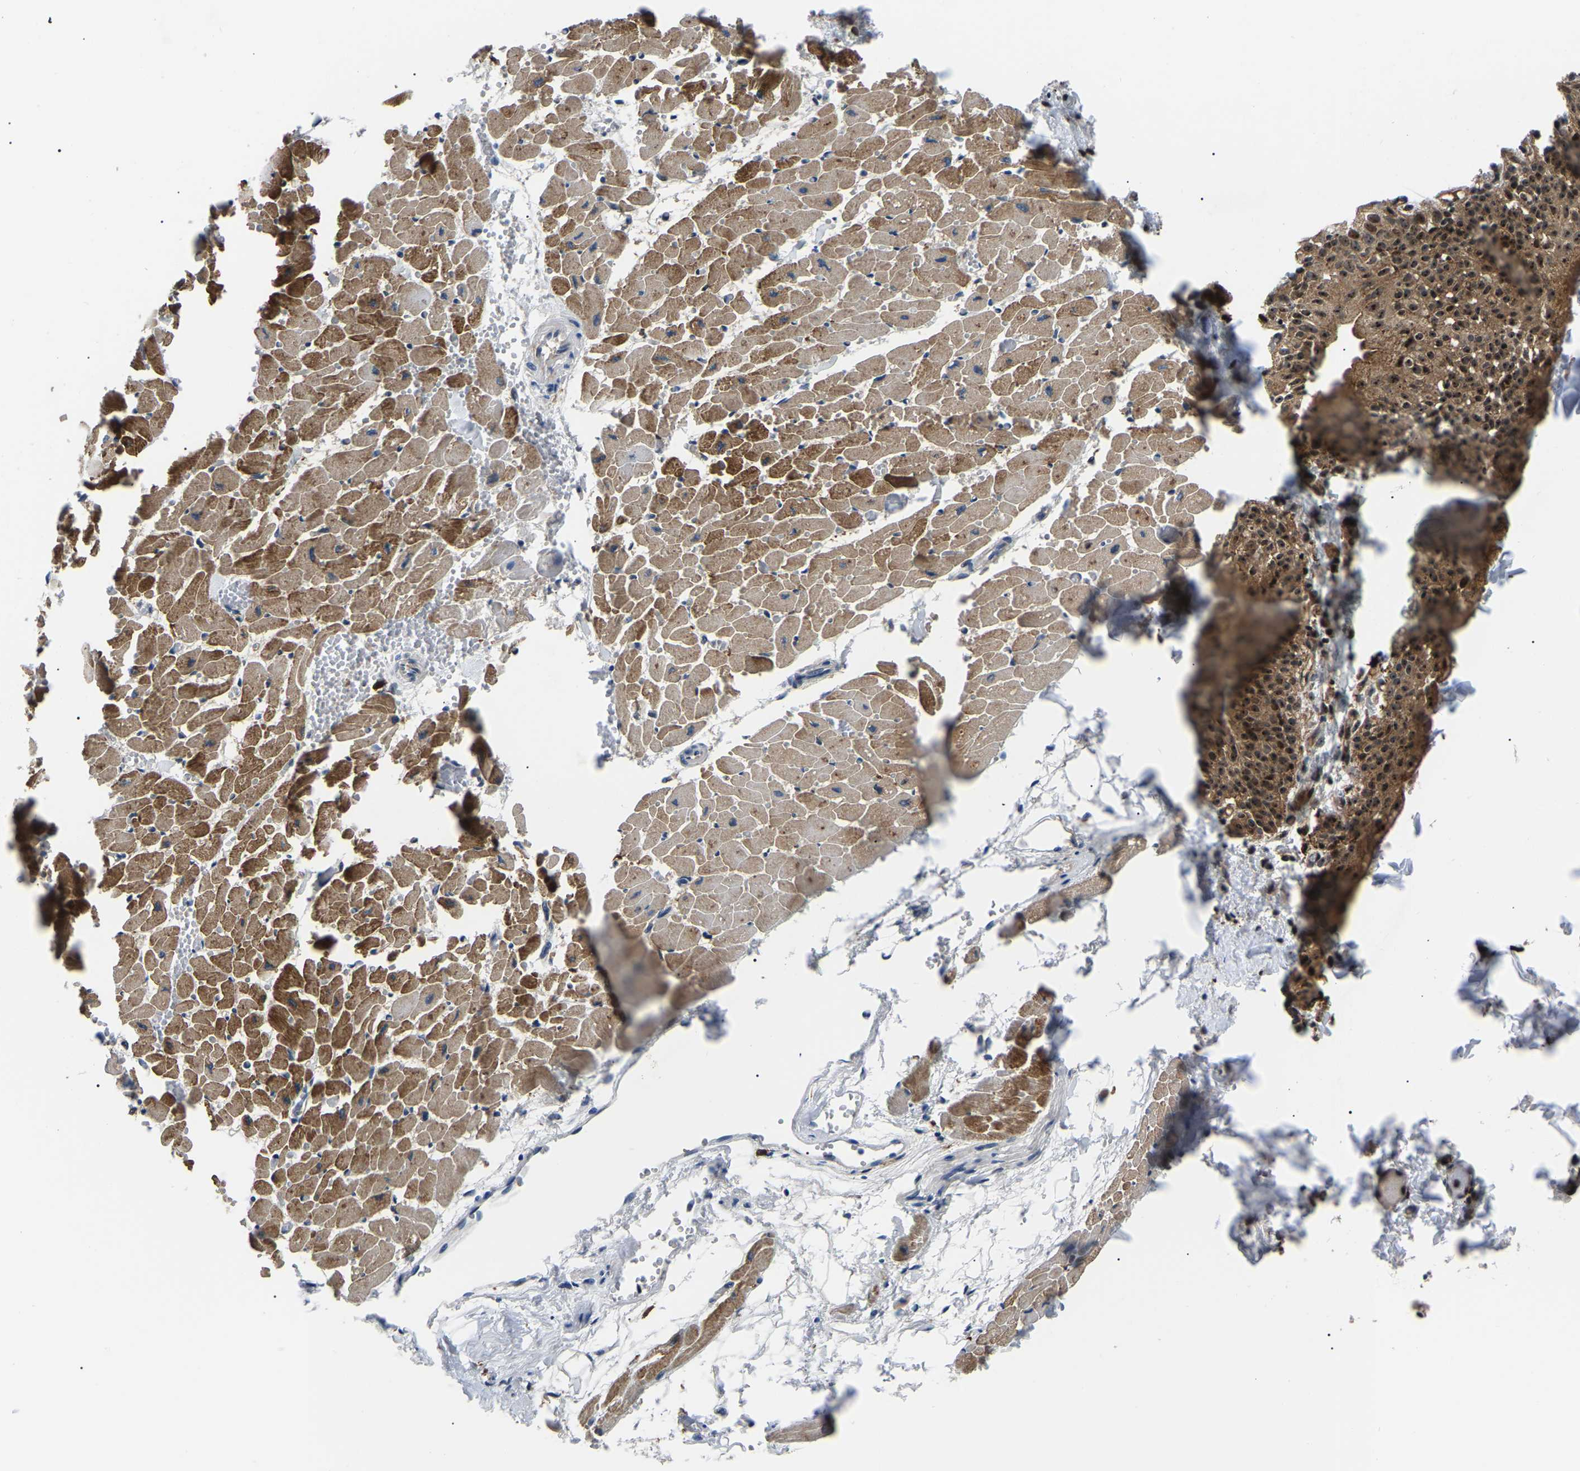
{"staining": {"intensity": "moderate", "quantity": ">75%", "location": "cytoplasmic/membranous"}, "tissue": "heart muscle", "cell_type": "Cardiomyocytes", "image_type": "normal", "snomed": [{"axis": "morphology", "description": "Normal tissue, NOS"}, {"axis": "topography", "description": "Heart"}], "caption": "Brown immunohistochemical staining in benign heart muscle displays moderate cytoplasmic/membranous expression in approximately >75% of cardiomyocytes. The protein is shown in brown color, while the nuclei are stained blue.", "gene": "RRP1B", "patient": {"sex": "female", "age": 19}}